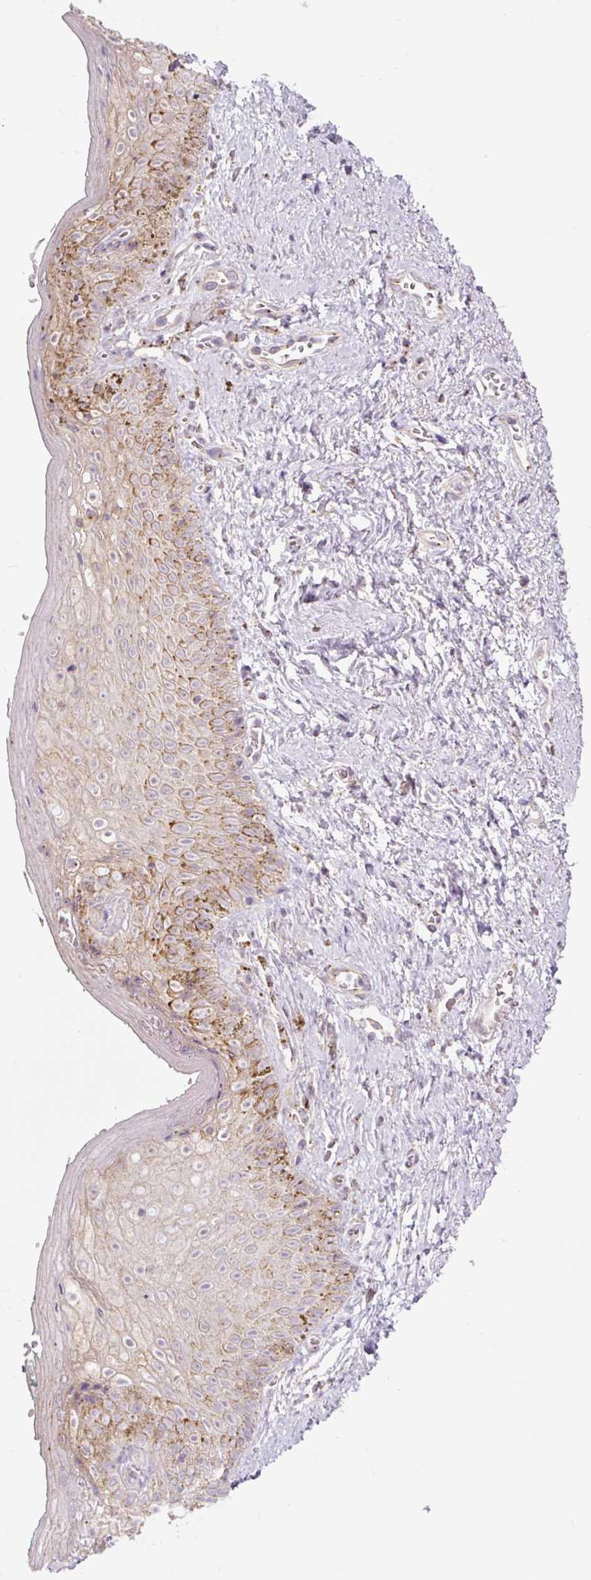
{"staining": {"intensity": "moderate", "quantity": "25%-75%", "location": "cytoplasmic/membranous"}, "tissue": "vagina", "cell_type": "Squamous epithelial cells", "image_type": "normal", "snomed": [{"axis": "morphology", "description": "Normal tissue, NOS"}, {"axis": "topography", "description": "Vulva"}, {"axis": "topography", "description": "Vagina"}, {"axis": "topography", "description": "Peripheral nerve tissue"}], "caption": "Squamous epithelial cells display medium levels of moderate cytoplasmic/membranous staining in about 25%-75% of cells in normal vagina. (DAB (3,3'-diaminobenzidine) = brown stain, brightfield microscopy at high magnification).", "gene": "PCM1", "patient": {"sex": "female", "age": 66}}